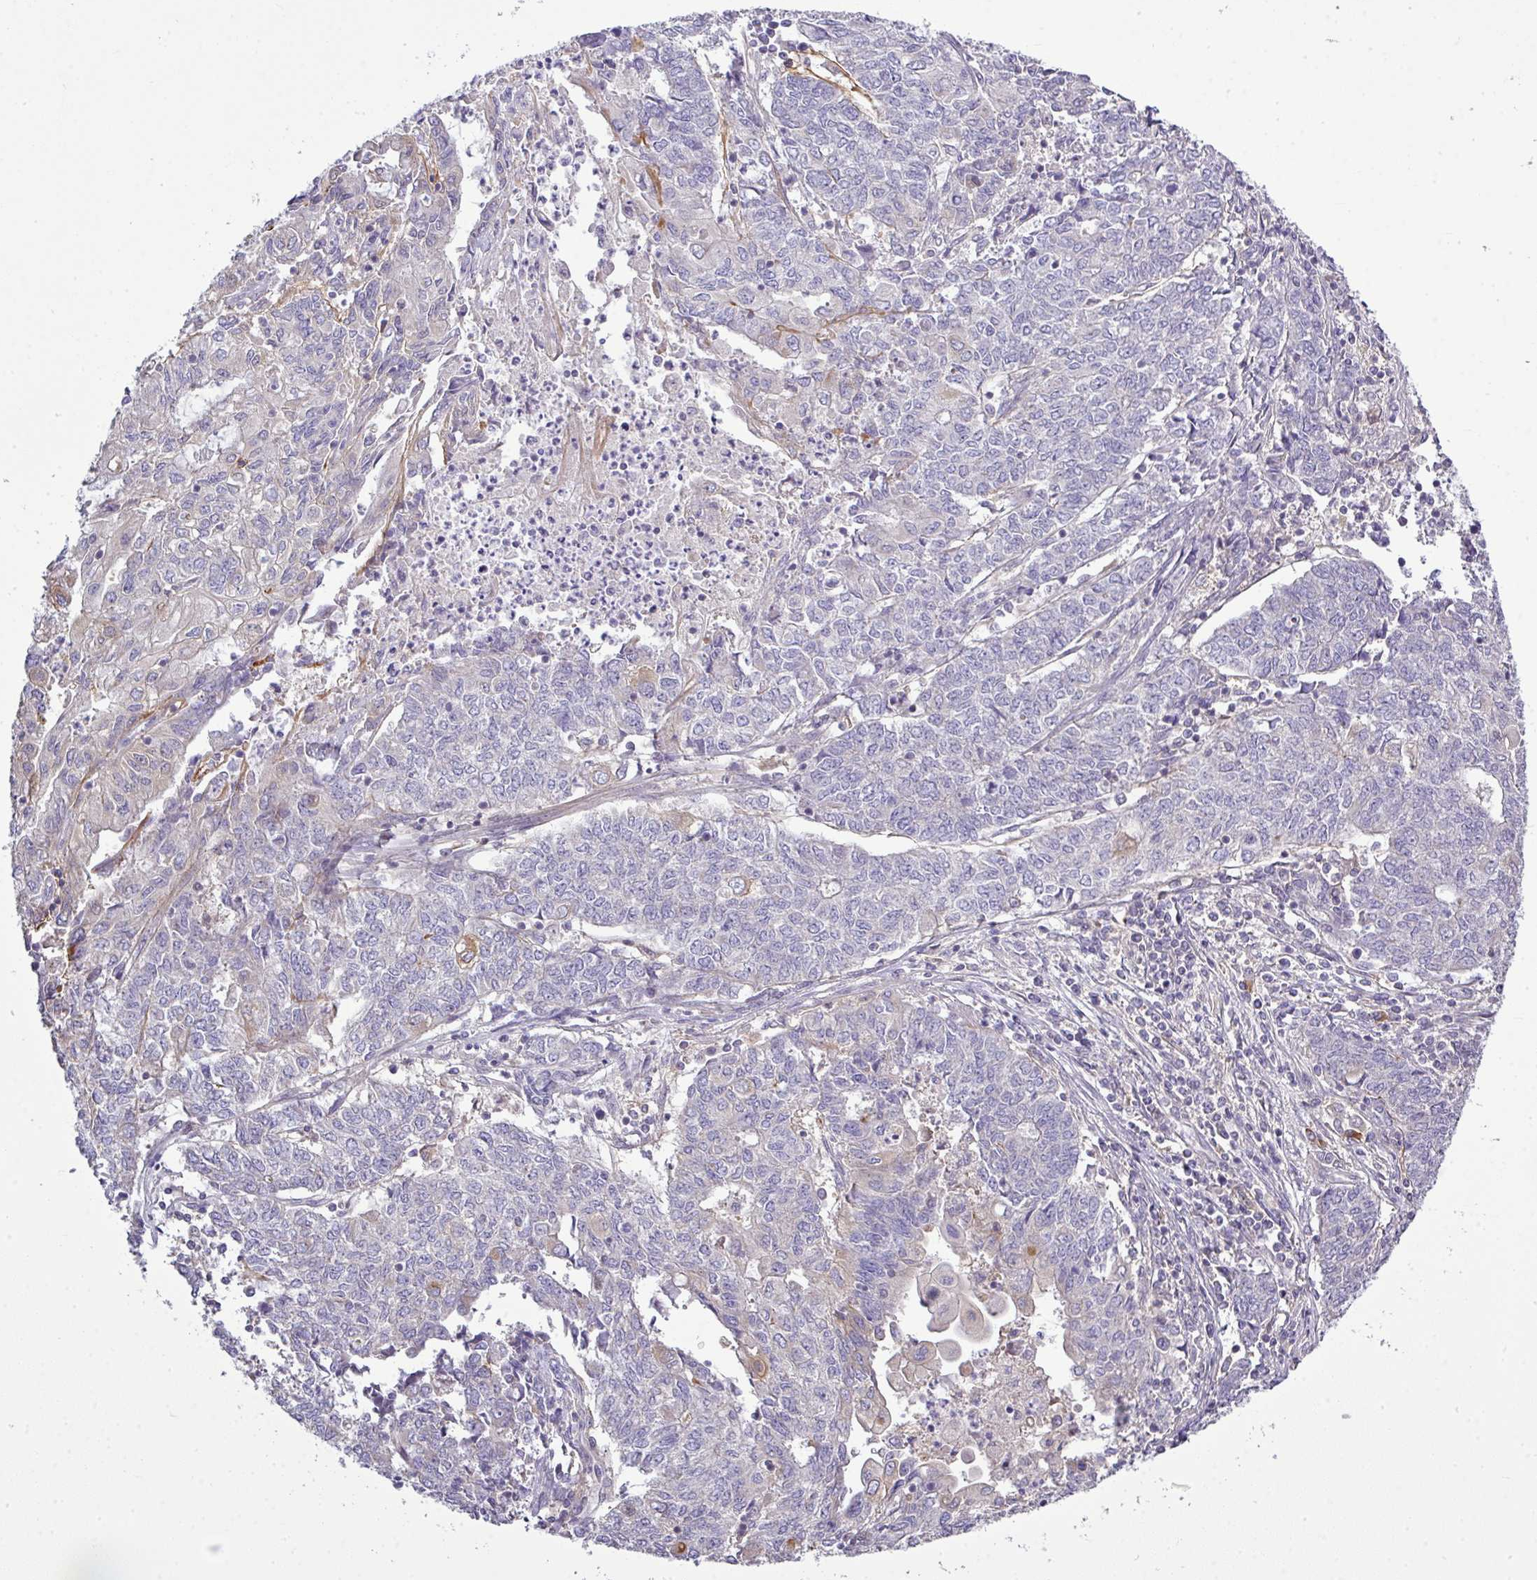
{"staining": {"intensity": "negative", "quantity": "none", "location": "none"}, "tissue": "endometrial cancer", "cell_type": "Tumor cells", "image_type": "cancer", "snomed": [{"axis": "morphology", "description": "Adenocarcinoma, NOS"}, {"axis": "topography", "description": "Endometrium"}], "caption": "Immunohistochemistry of endometrial adenocarcinoma exhibits no staining in tumor cells. (DAB IHC, high magnification).", "gene": "STAT5A", "patient": {"sex": "female", "age": 54}}